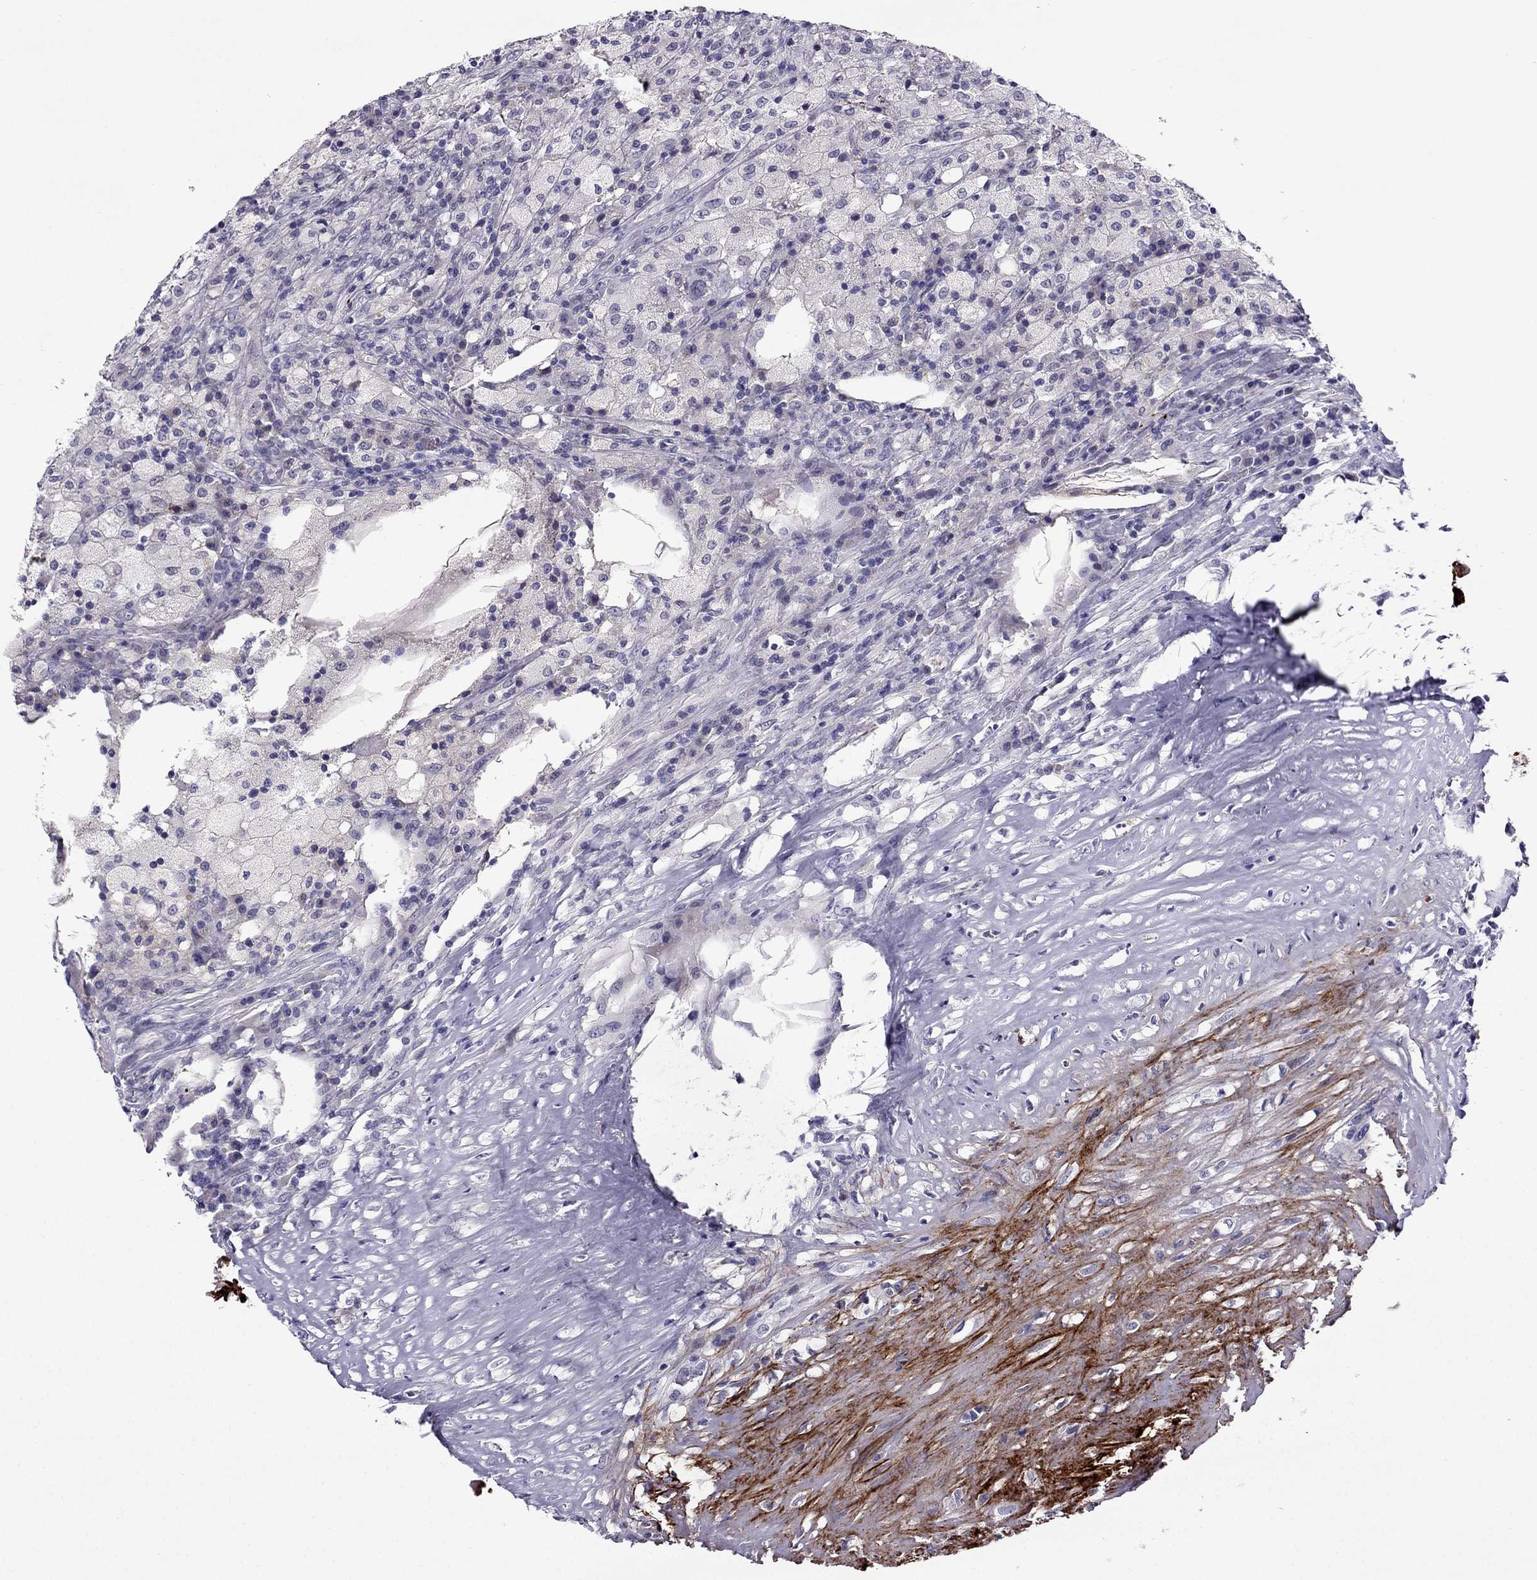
{"staining": {"intensity": "negative", "quantity": "none", "location": "none"}, "tissue": "testis cancer", "cell_type": "Tumor cells", "image_type": "cancer", "snomed": [{"axis": "morphology", "description": "Necrosis, NOS"}, {"axis": "morphology", "description": "Carcinoma, Embryonal, NOS"}, {"axis": "topography", "description": "Testis"}], "caption": "There is no significant positivity in tumor cells of testis cancer (embryonal carcinoma).", "gene": "MYBPH", "patient": {"sex": "male", "age": 19}}